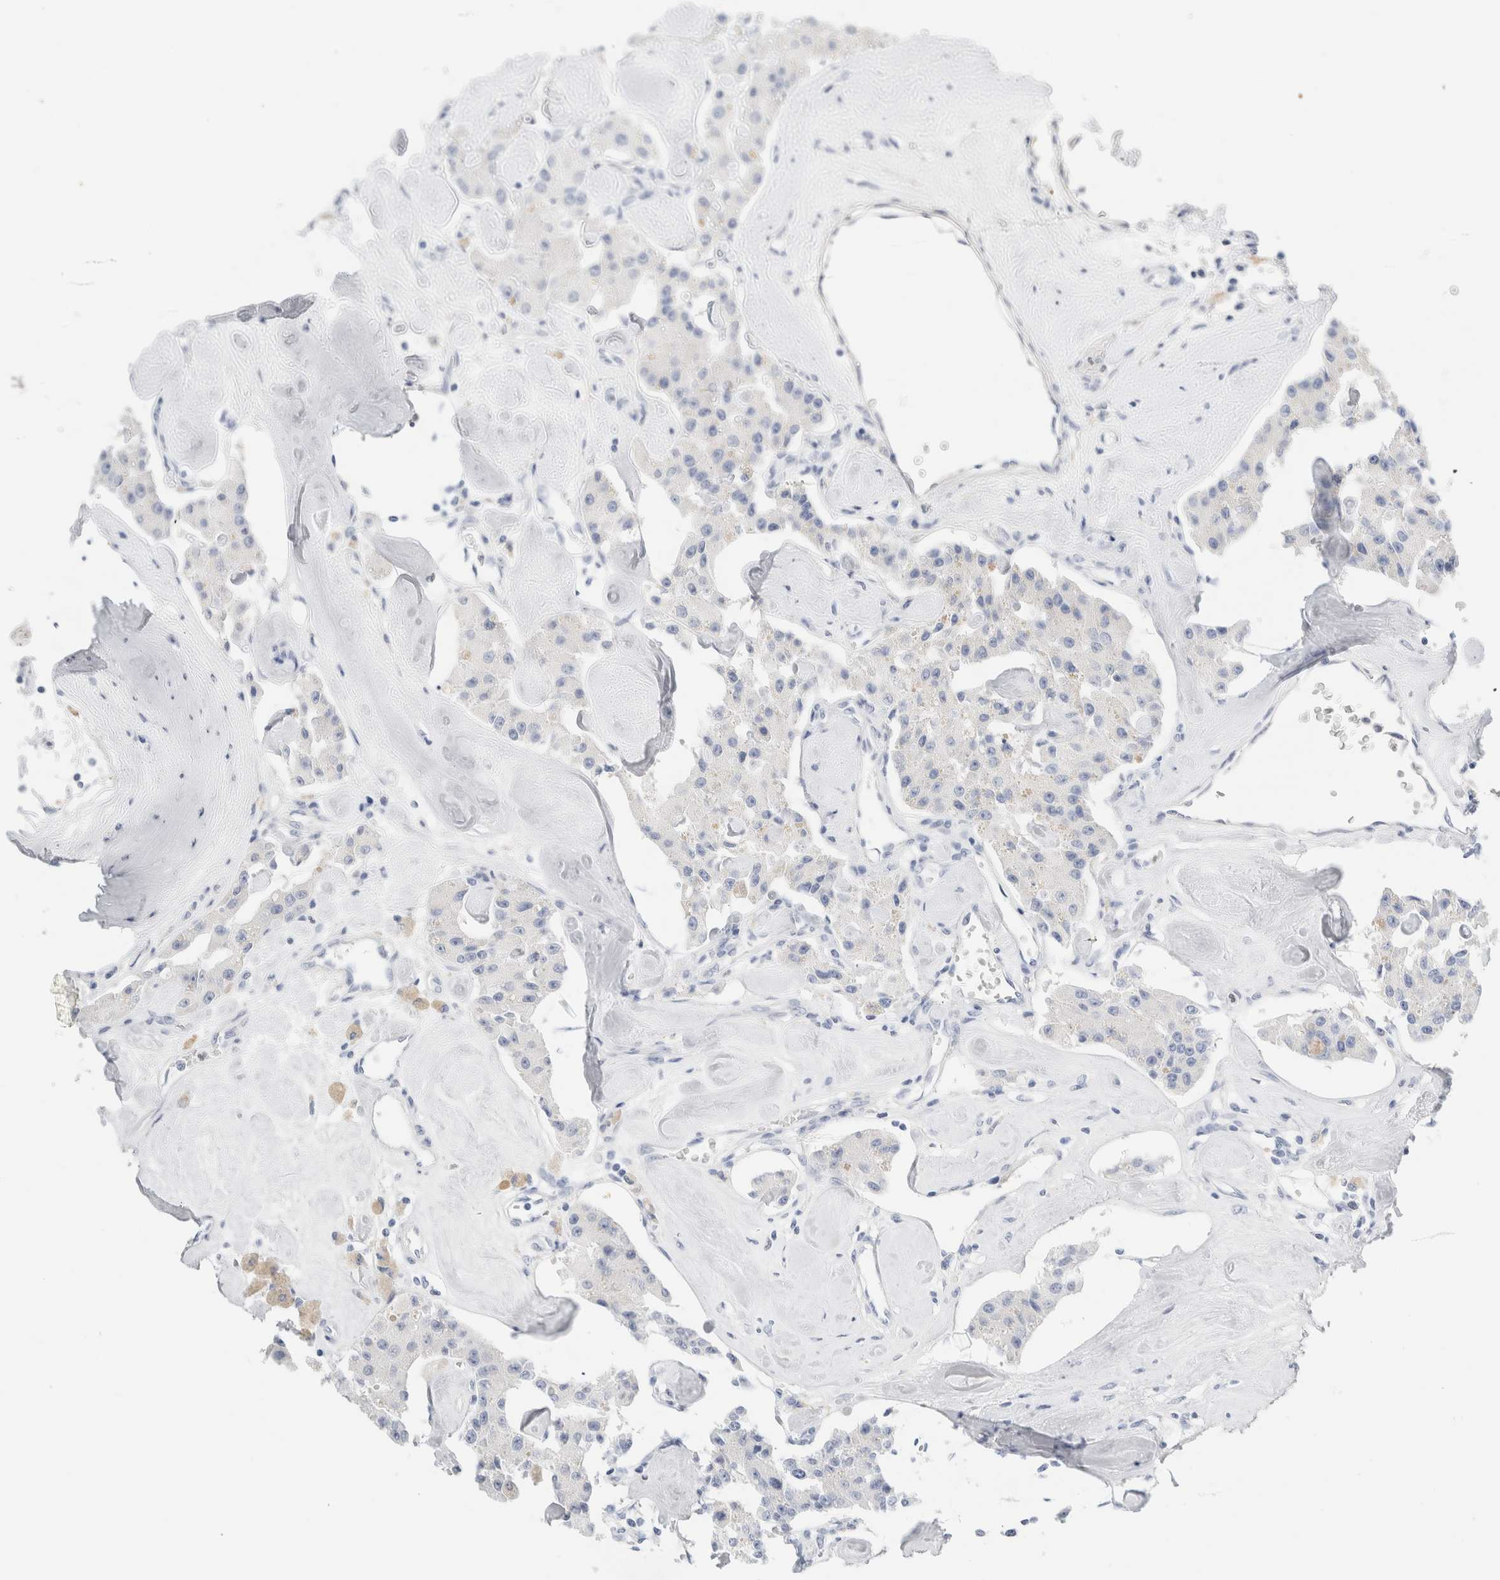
{"staining": {"intensity": "negative", "quantity": "none", "location": "none"}, "tissue": "carcinoid", "cell_type": "Tumor cells", "image_type": "cancer", "snomed": [{"axis": "morphology", "description": "Carcinoid, malignant, NOS"}, {"axis": "topography", "description": "Pancreas"}], "caption": "This is an IHC image of human carcinoid. There is no staining in tumor cells.", "gene": "ADAM30", "patient": {"sex": "male", "age": 41}}